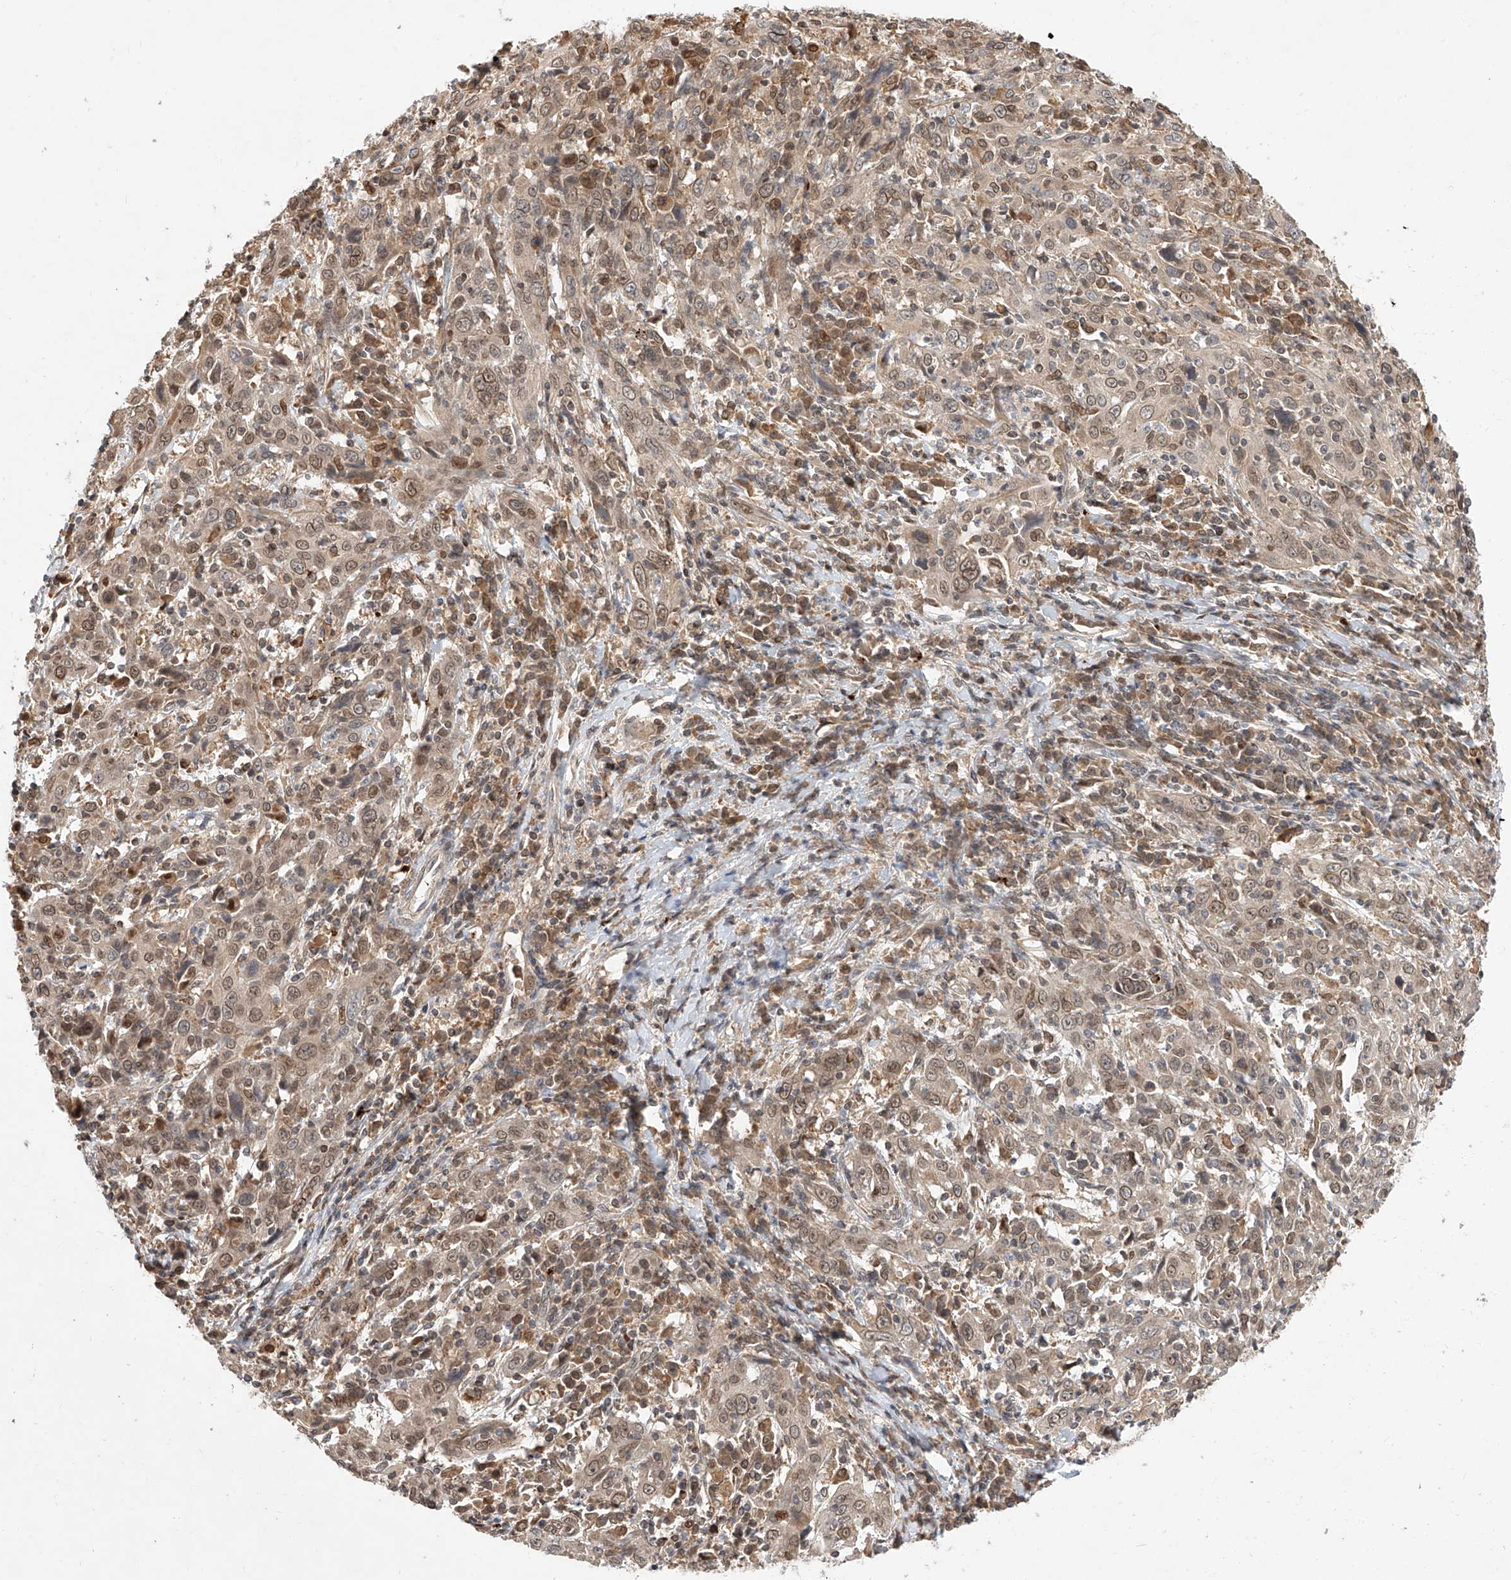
{"staining": {"intensity": "moderate", "quantity": ">75%", "location": "cytoplasmic/membranous,nuclear"}, "tissue": "cervical cancer", "cell_type": "Tumor cells", "image_type": "cancer", "snomed": [{"axis": "morphology", "description": "Squamous cell carcinoma, NOS"}, {"axis": "topography", "description": "Cervix"}], "caption": "Moderate cytoplasmic/membranous and nuclear protein positivity is present in approximately >75% of tumor cells in cervical cancer (squamous cell carcinoma).", "gene": "DIRAS3", "patient": {"sex": "female", "age": 46}}